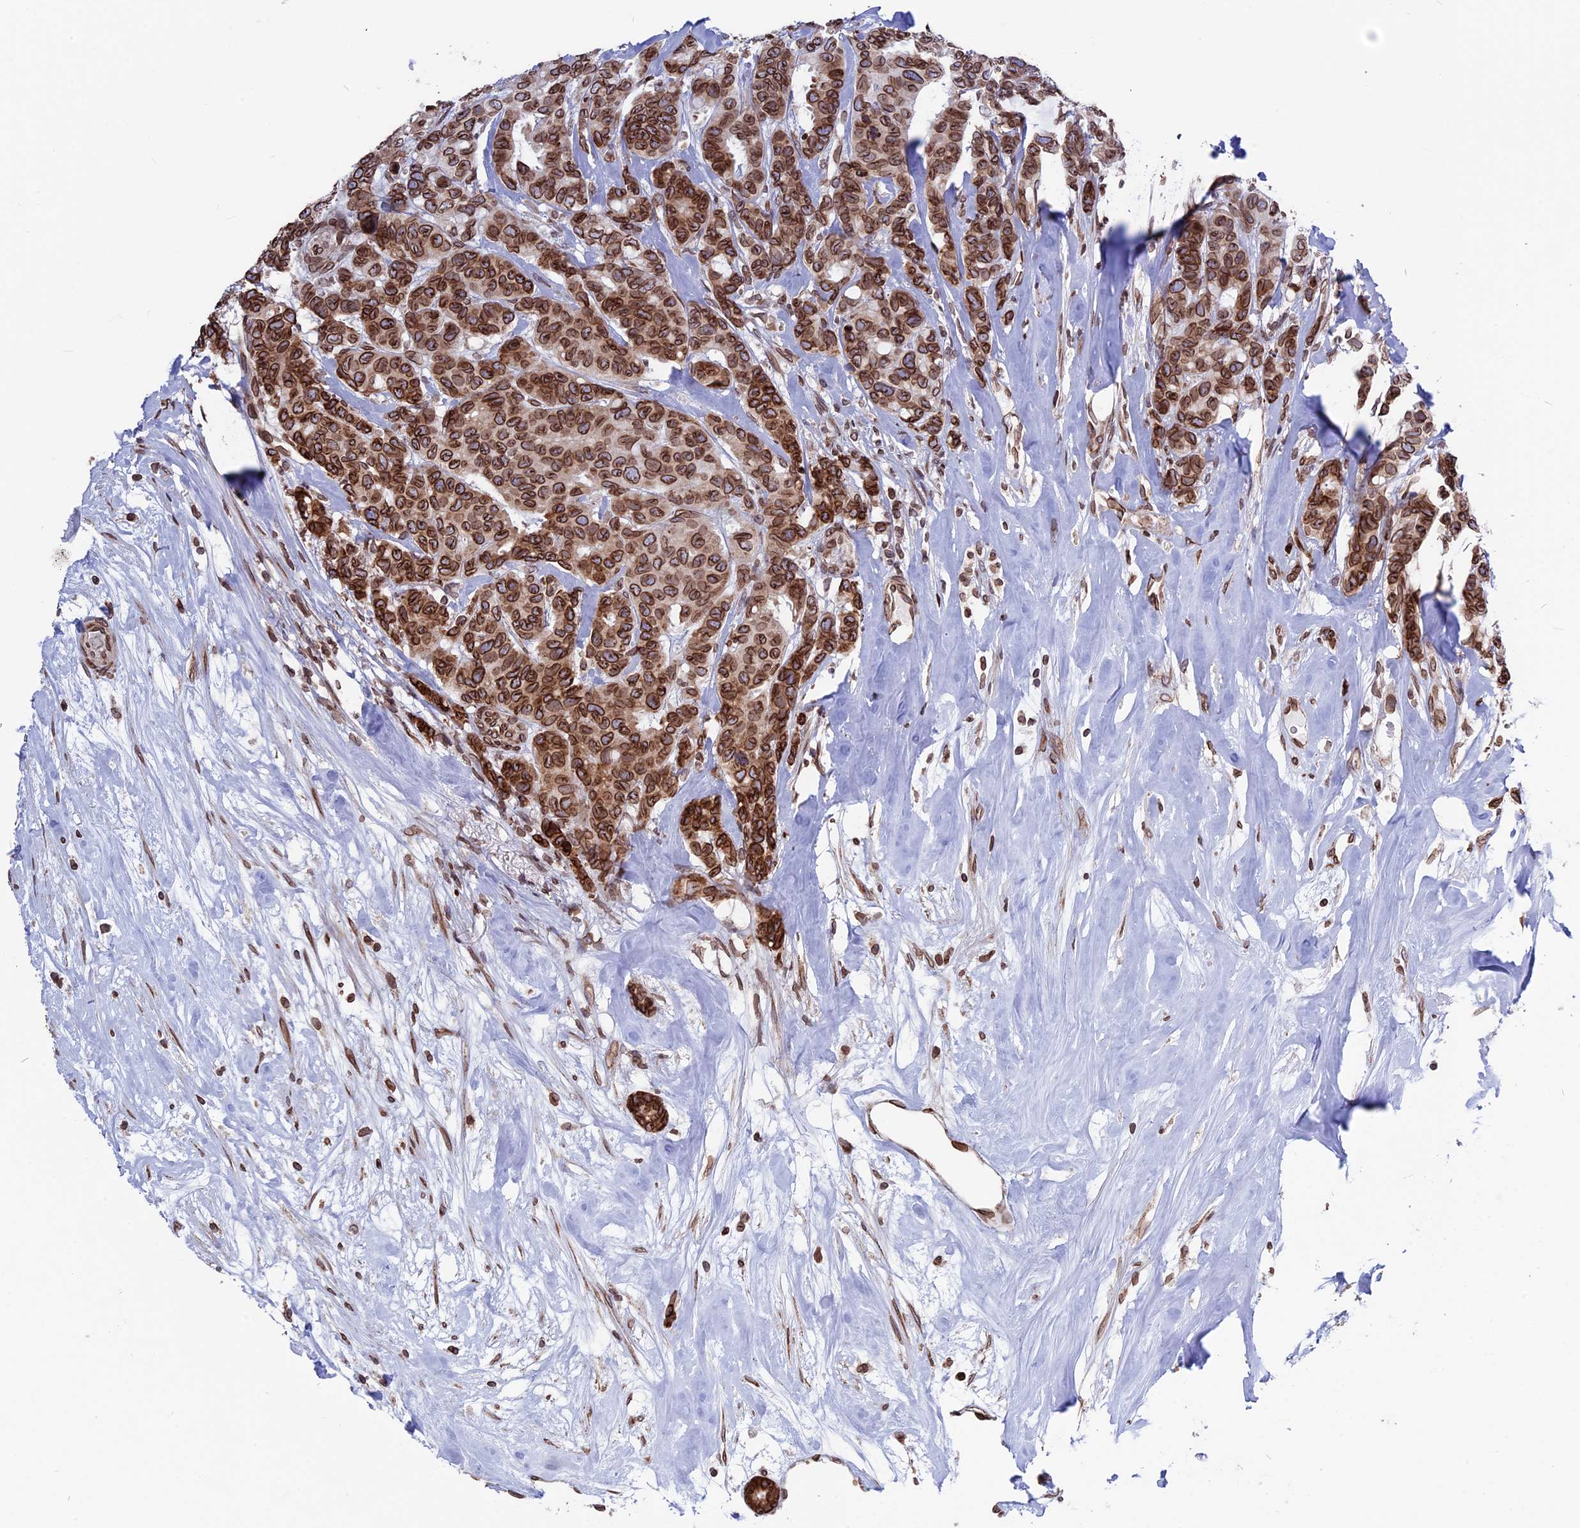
{"staining": {"intensity": "strong", "quantity": ">75%", "location": "cytoplasmic/membranous,nuclear"}, "tissue": "breast cancer", "cell_type": "Tumor cells", "image_type": "cancer", "snomed": [{"axis": "morphology", "description": "Duct carcinoma"}, {"axis": "topography", "description": "Breast"}], "caption": "Brown immunohistochemical staining in breast cancer reveals strong cytoplasmic/membranous and nuclear staining in approximately >75% of tumor cells.", "gene": "PTCHD4", "patient": {"sex": "female", "age": 87}}